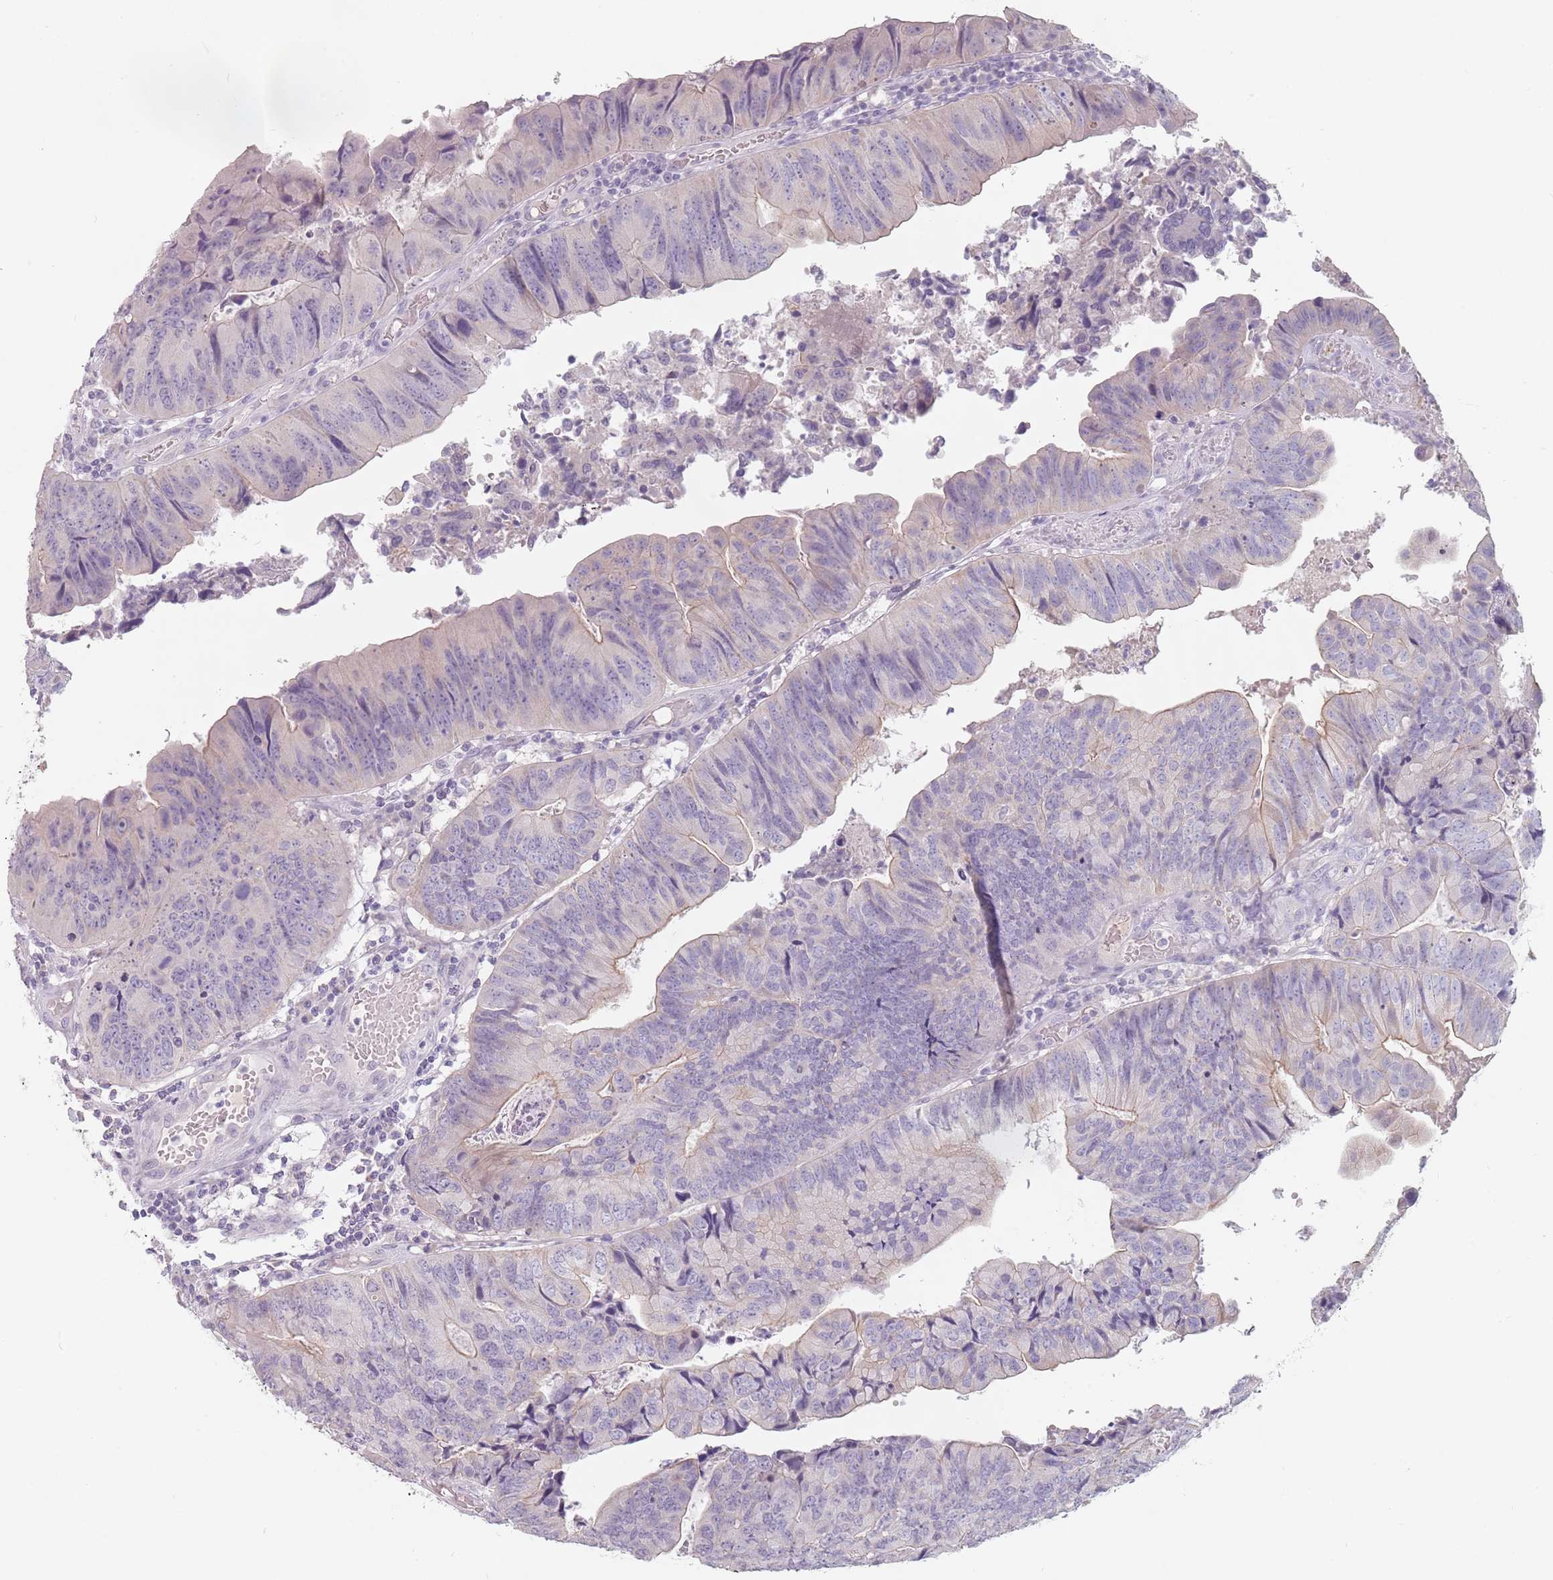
{"staining": {"intensity": "weak", "quantity": "<25%", "location": "cytoplasmic/membranous"}, "tissue": "colorectal cancer", "cell_type": "Tumor cells", "image_type": "cancer", "snomed": [{"axis": "morphology", "description": "Adenocarcinoma, NOS"}, {"axis": "topography", "description": "Colon"}], "caption": "Immunohistochemical staining of human colorectal cancer (adenocarcinoma) reveals no significant expression in tumor cells.", "gene": "CEP19", "patient": {"sex": "female", "age": 67}}